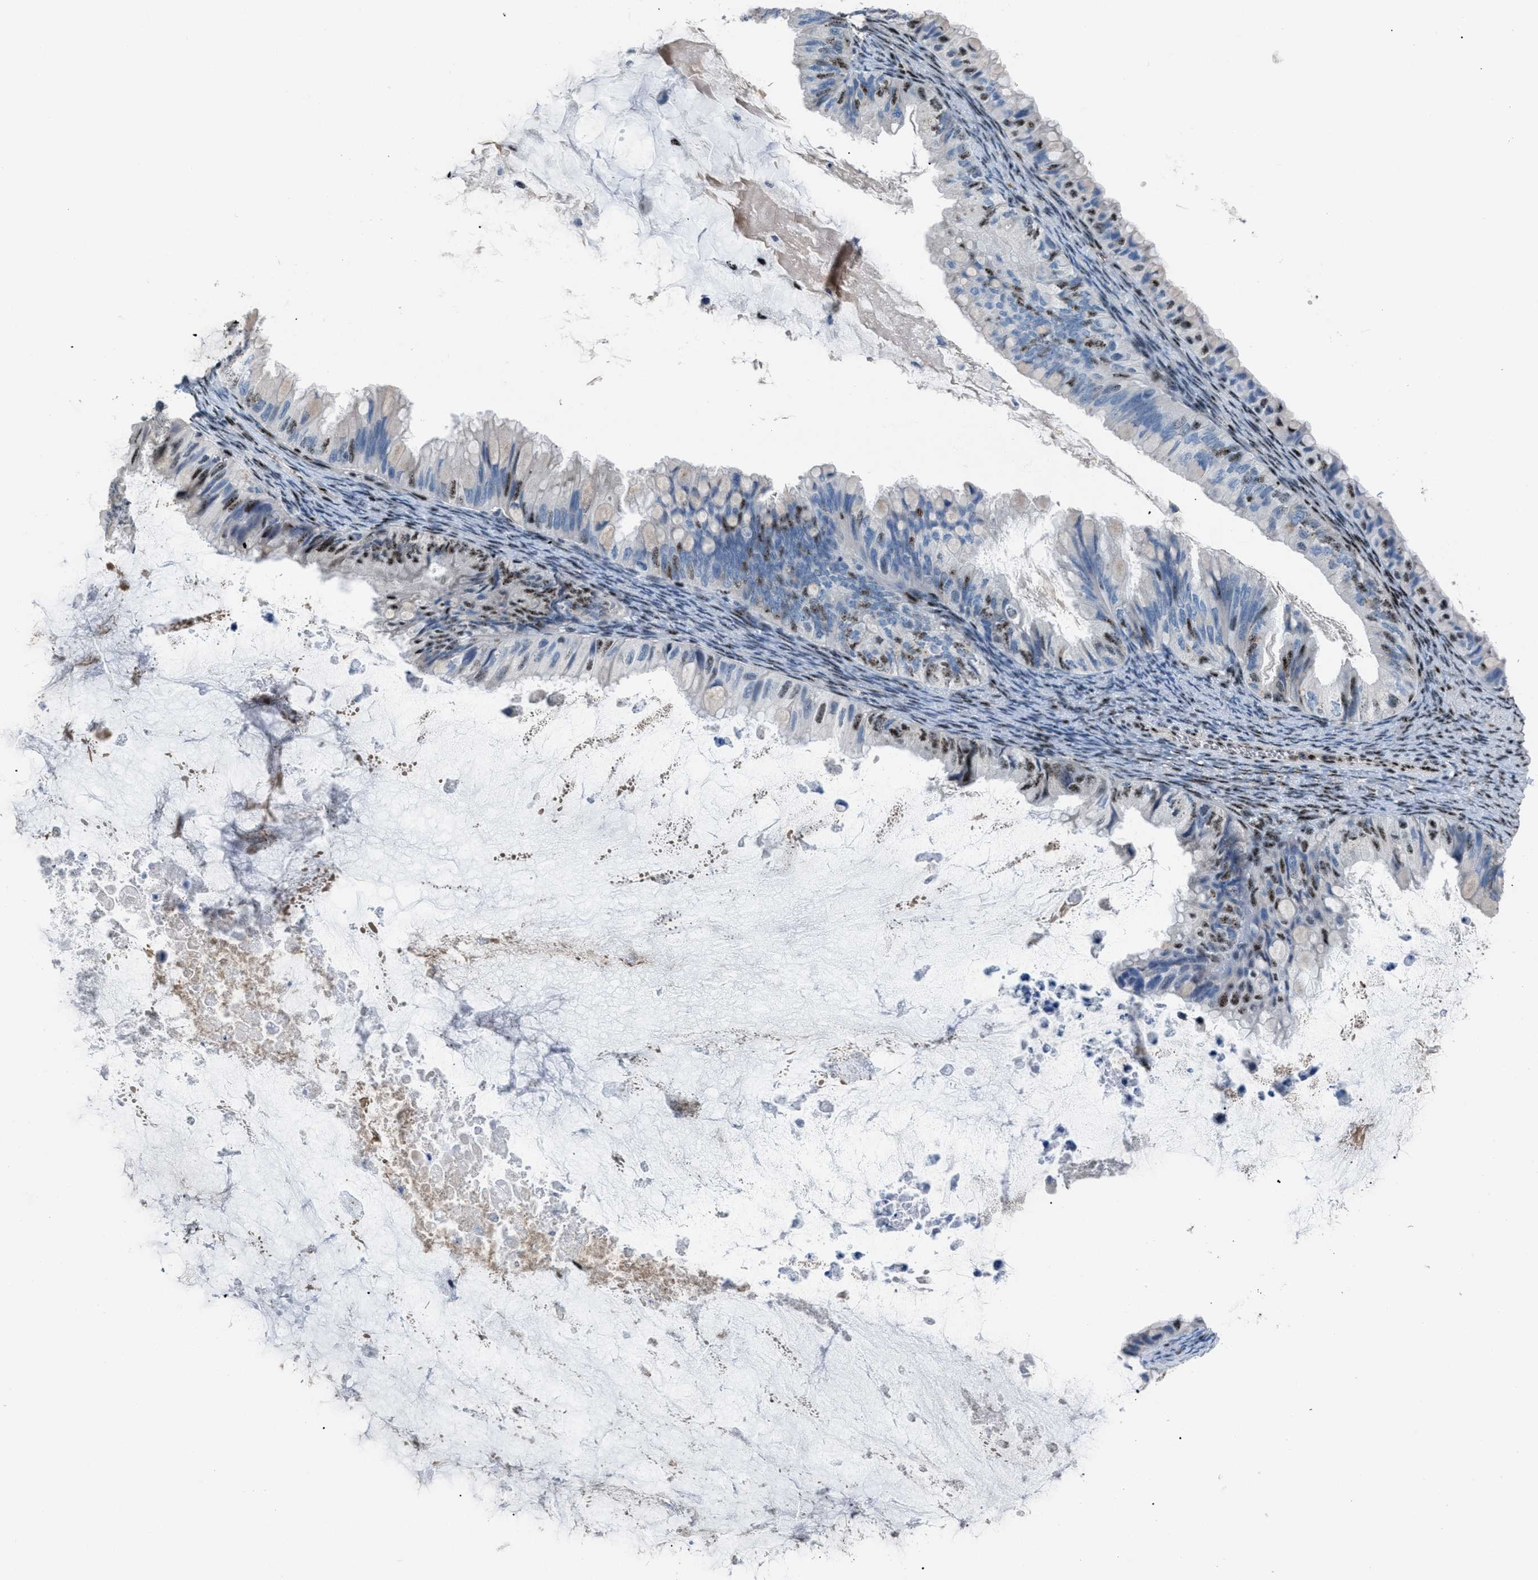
{"staining": {"intensity": "moderate", "quantity": ">75%", "location": "nuclear"}, "tissue": "ovarian cancer", "cell_type": "Tumor cells", "image_type": "cancer", "snomed": [{"axis": "morphology", "description": "Cystadenocarcinoma, mucinous, NOS"}, {"axis": "topography", "description": "Ovary"}], "caption": "Immunohistochemical staining of human ovarian mucinous cystadenocarcinoma demonstrates medium levels of moderate nuclear protein expression in about >75% of tumor cells.", "gene": "CDR2", "patient": {"sex": "female", "age": 80}}